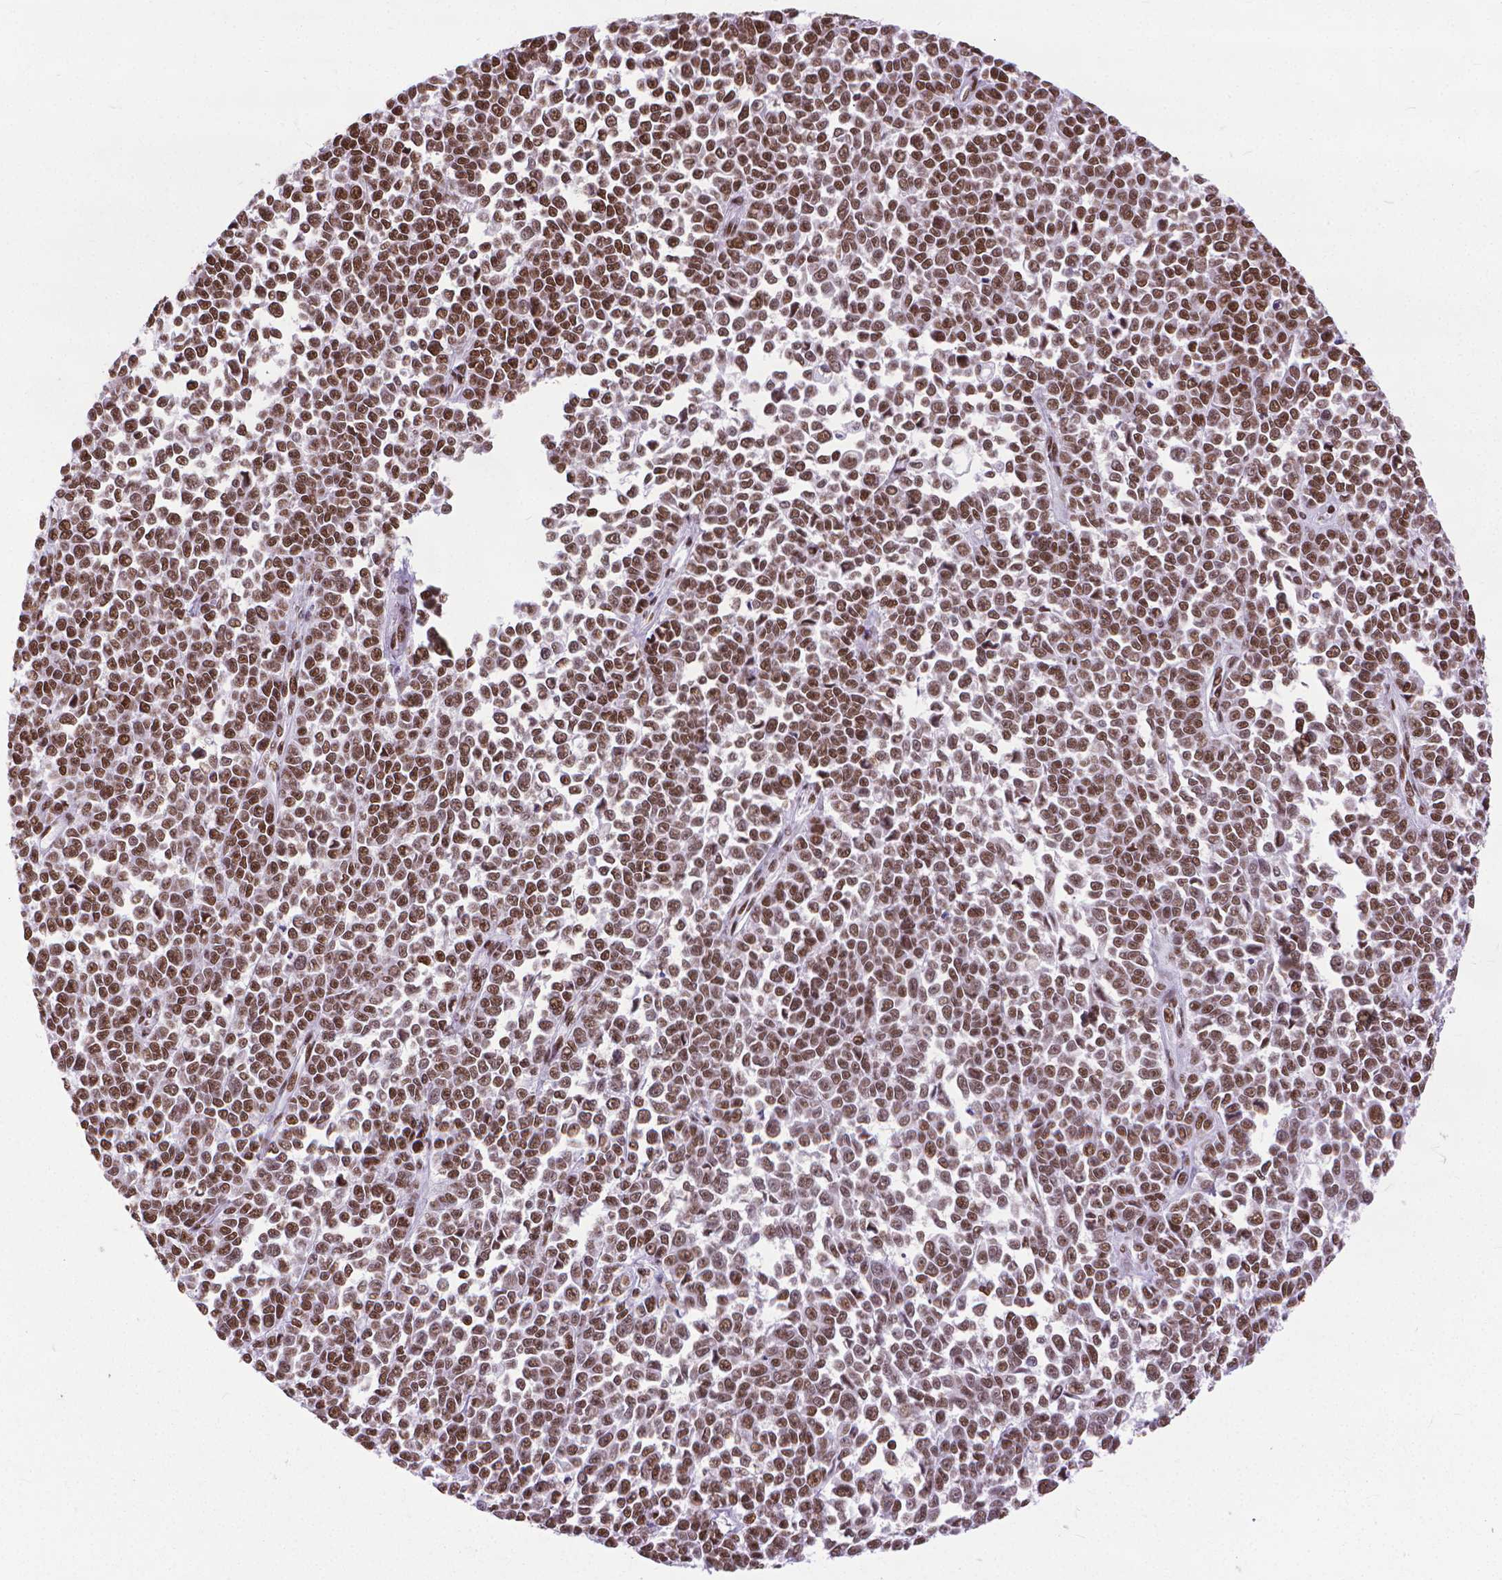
{"staining": {"intensity": "strong", "quantity": ">75%", "location": "nuclear"}, "tissue": "melanoma", "cell_type": "Tumor cells", "image_type": "cancer", "snomed": [{"axis": "morphology", "description": "Malignant melanoma, NOS"}, {"axis": "topography", "description": "Skin"}], "caption": "Malignant melanoma stained for a protein (brown) exhibits strong nuclear positive positivity in about >75% of tumor cells.", "gene": "AKAP8", "patient": {"sex": "female", "age": 95}}